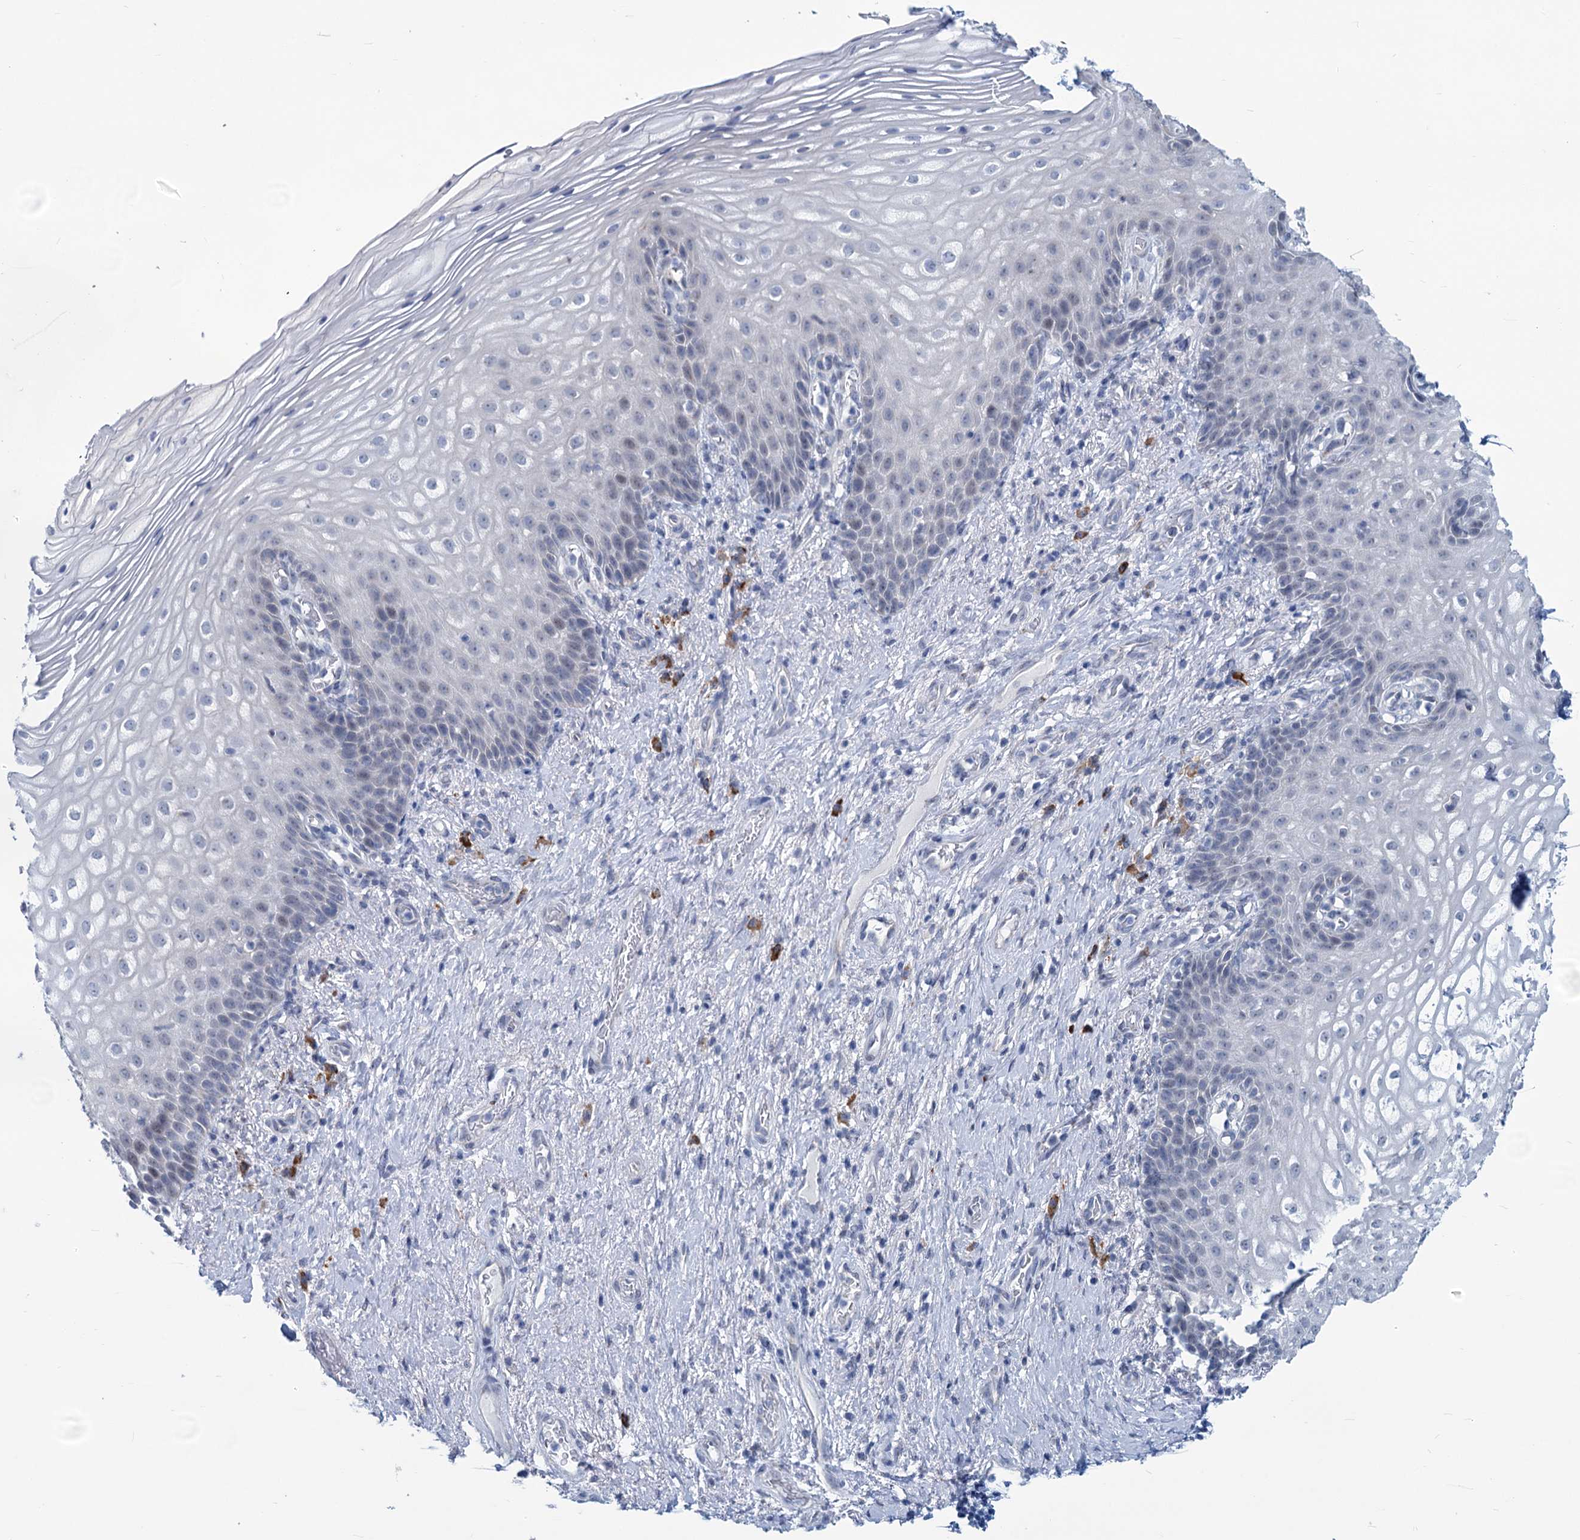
{"staining": {"intensity": "negative", "quantity": "none", "location": "none"}, "tissue": "vagina", "cell_type": "Squamous epithelial cells", "image_type": "normal", "snomed": [{"axis": "morphology", "description": "Normal tissue, NOS"}, {"axis": "topography", "description": "Vagina"}], "caption": "Histopathology image shows no significant protein positivity in squamous epithelial cells of normal vagina. The staining is performed using DAB brown chromogen with nuclei counter-stained in using hematoxylin.", "gene": "NEU3", "patient": {"sex": "female", "age": 60}}